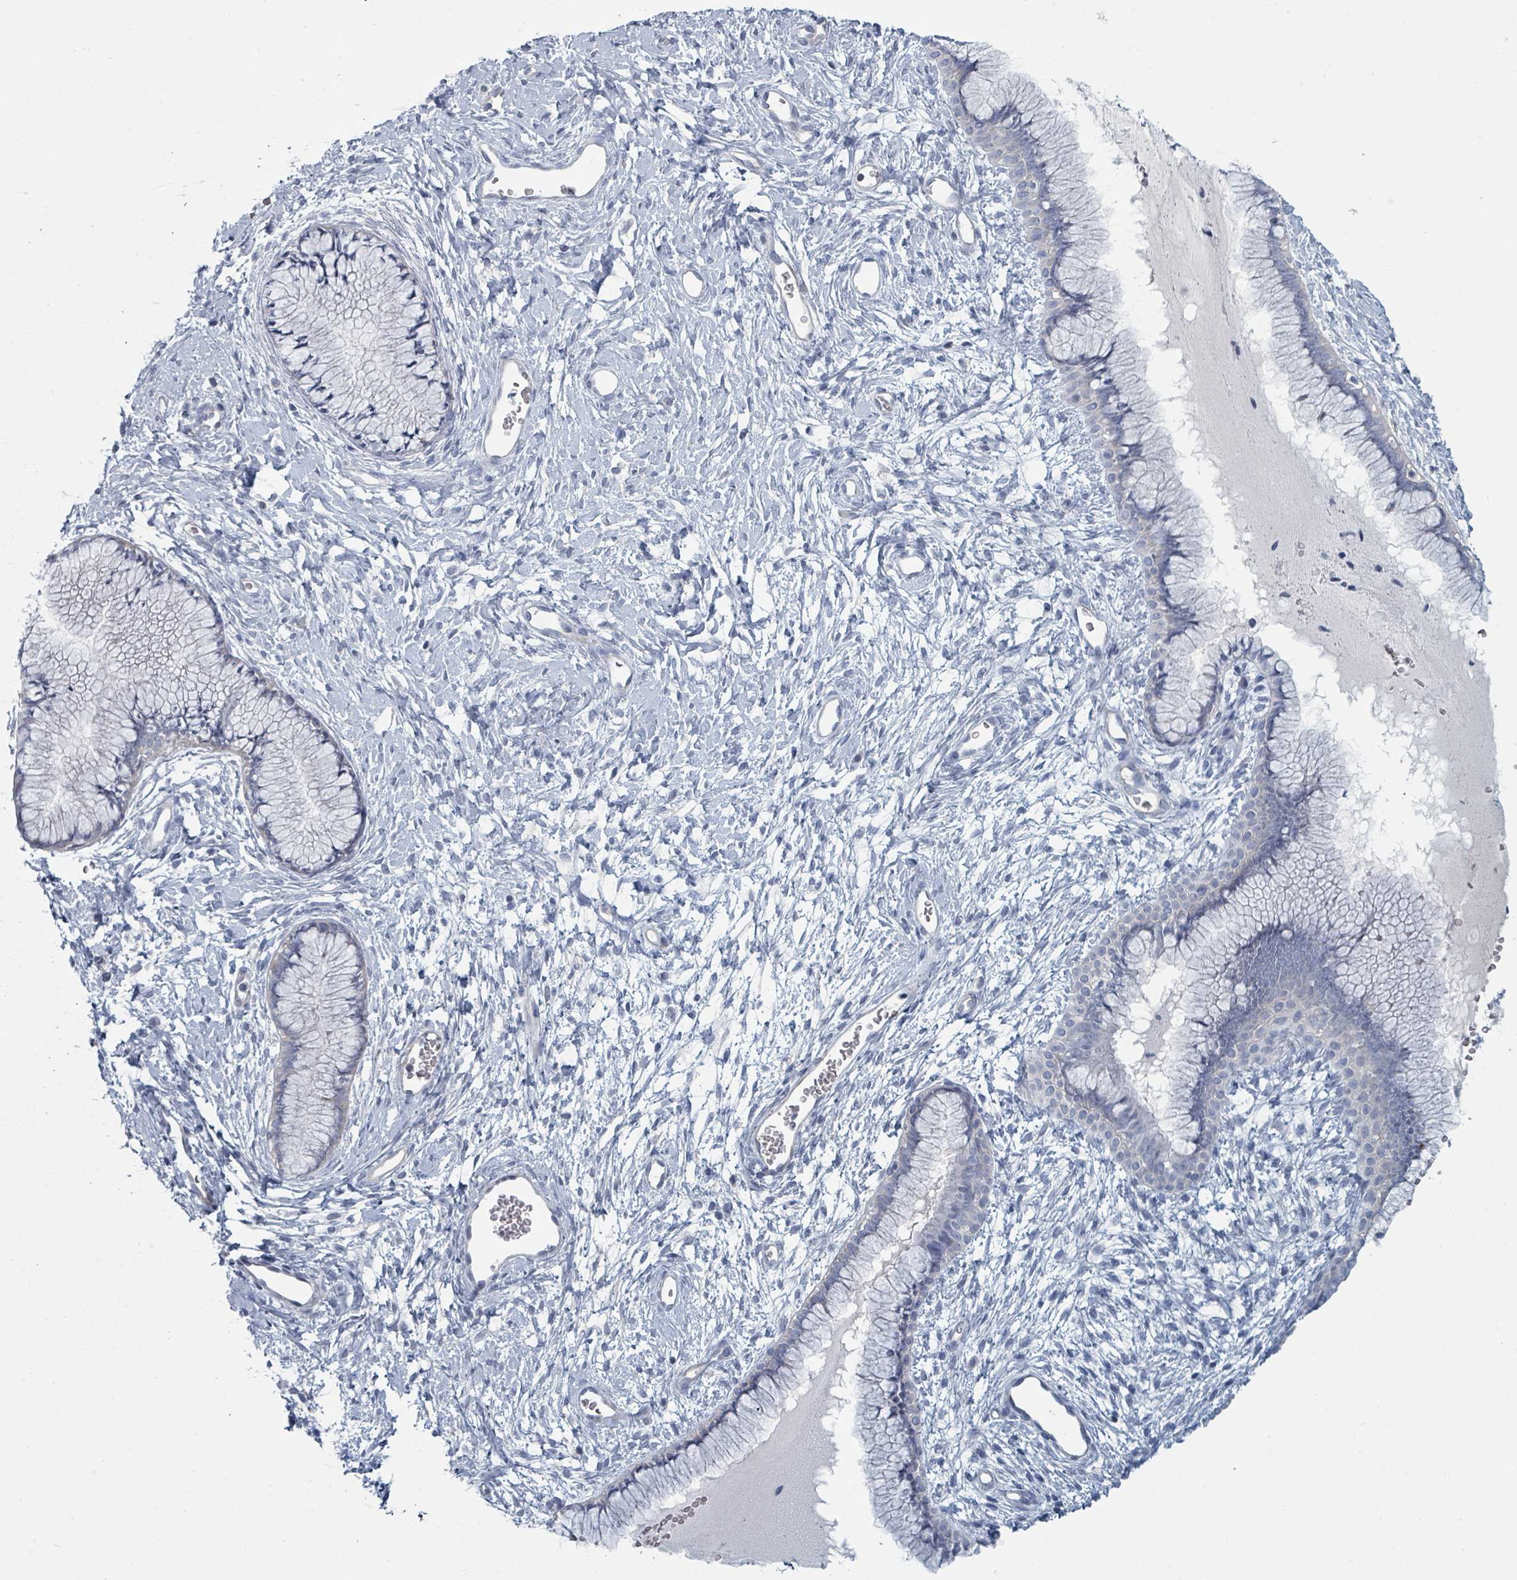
{"staining": {"intensity": "negative", "quantity": "none", "location": "none"}, "tissue": "cervix", "cell_type": "Glandular cells", "image_type": "normal", "snomed": [{"axis": "morphology", "description": "Normal tissue, NOS"}, {"axis": "topography", "description": "Cervix"}], "caption": "Immunohistochemistry (IHC) of unremarkable human cervix demonstrates no expression in glandular cells. (Immunohistochemistry, brightfield microscopy, high magnification).", "gene": "SLC25A45", "patient": {"sex": "female", "age": 42}}